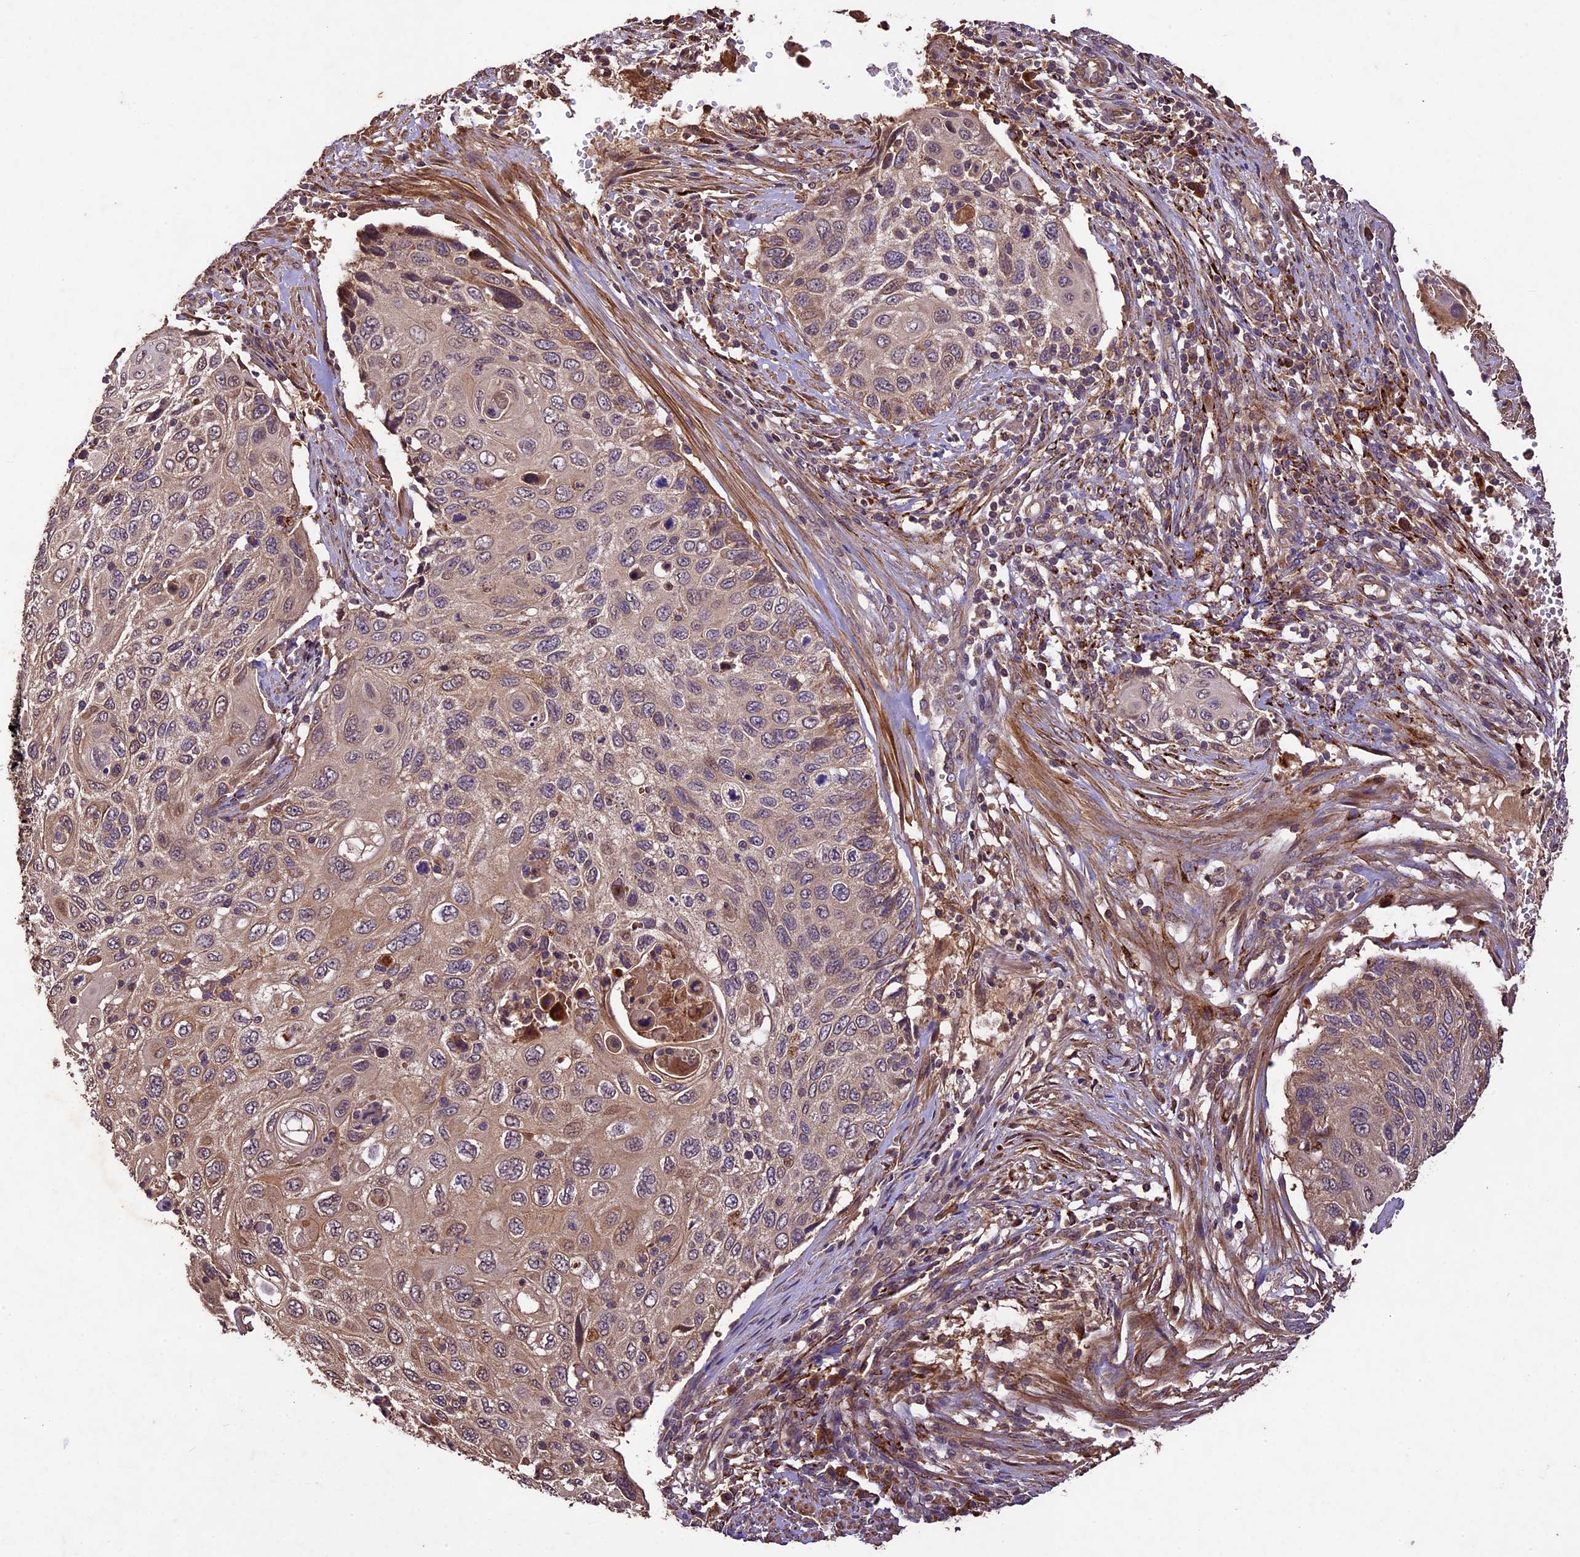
{"staining": {"intensity": "weak", "quantity": ">75%", "location": "cytoplasmic/membranous"}, "tissue": "cervical cancer", "cell_type": "Tumor cells", "image_type": "cancer", "snomed": [{"axis": "morphology", "description": "Squamous cell carcinoma, NOS"}, {"axis": "topography", "description": "Cervix"}], "caption": "Cervical squamous cell carcinoma was stained to show a protein in brown. There is low levels of weak cytoplasmic/membranous positivity in approximately >75% of tumor cells.", "gene": "CRLF1", "patient": {"sex": "female", "age": 70}}